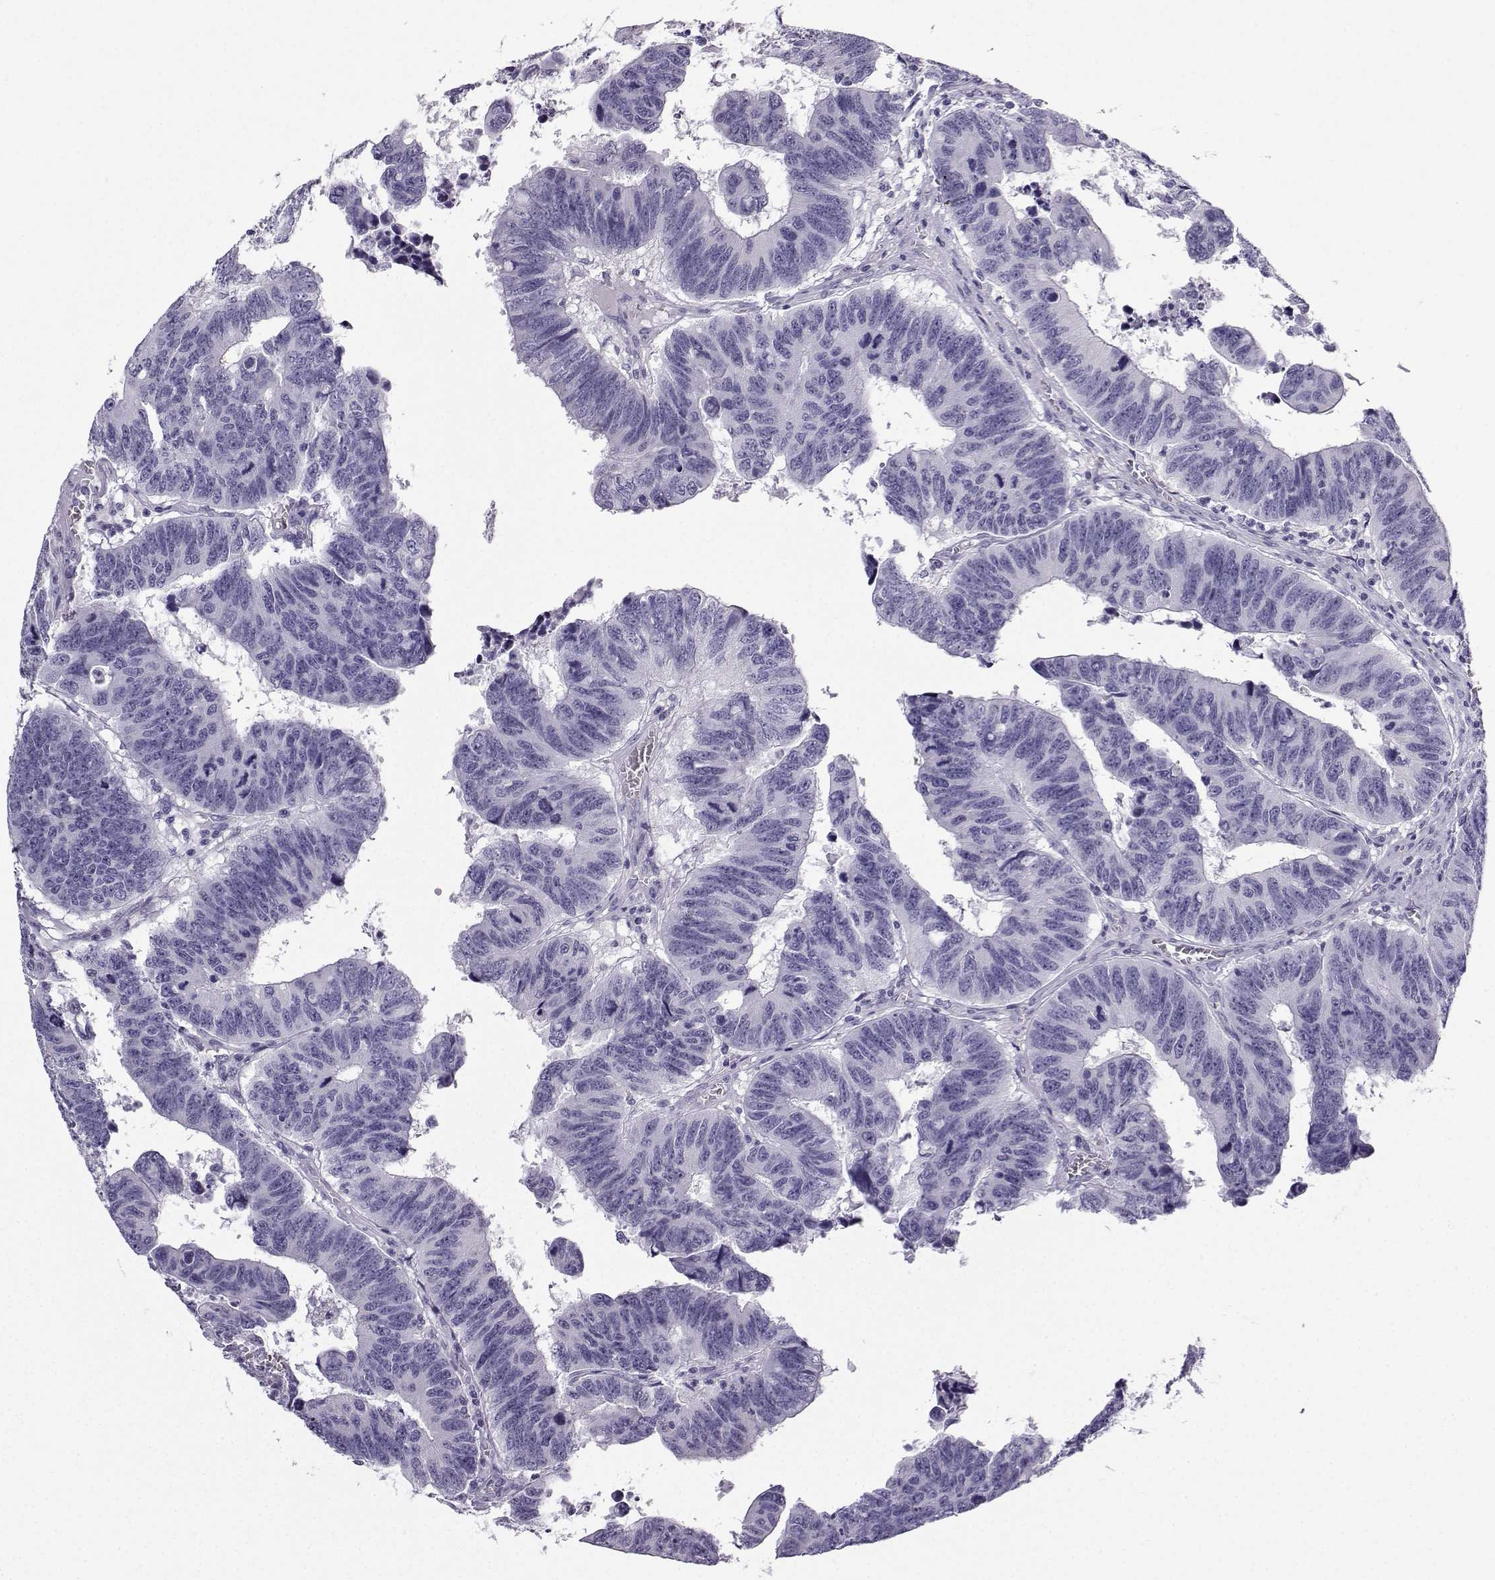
{"staining": {"intensity": "negative", "quantity": "none", "location": "none"}, "tissue": "colorectal cancer", "cell_type": "Tumor cells", "image_type": "cancer", "snomed": [{"axis": "morphology", "description": "Adenocarcinoma, NOS"}, {"axis": "topography", "description": "Appendix"}, {"axis": "topography", "description": "Colon"}, {"axis": "topography", "description": "Cecum"}, {"axis": "topography", "description": "Colon asc"}], "caption": "High magnification brightfield microscopy of adenocarcinoma (colorectal) stained with DAB (brown) and counterstained with hematoxylin (blue): tumor cells show no significant positivity.", "gene": "ZBTB8B", "patient": {"sex": "female", "age": 85}}